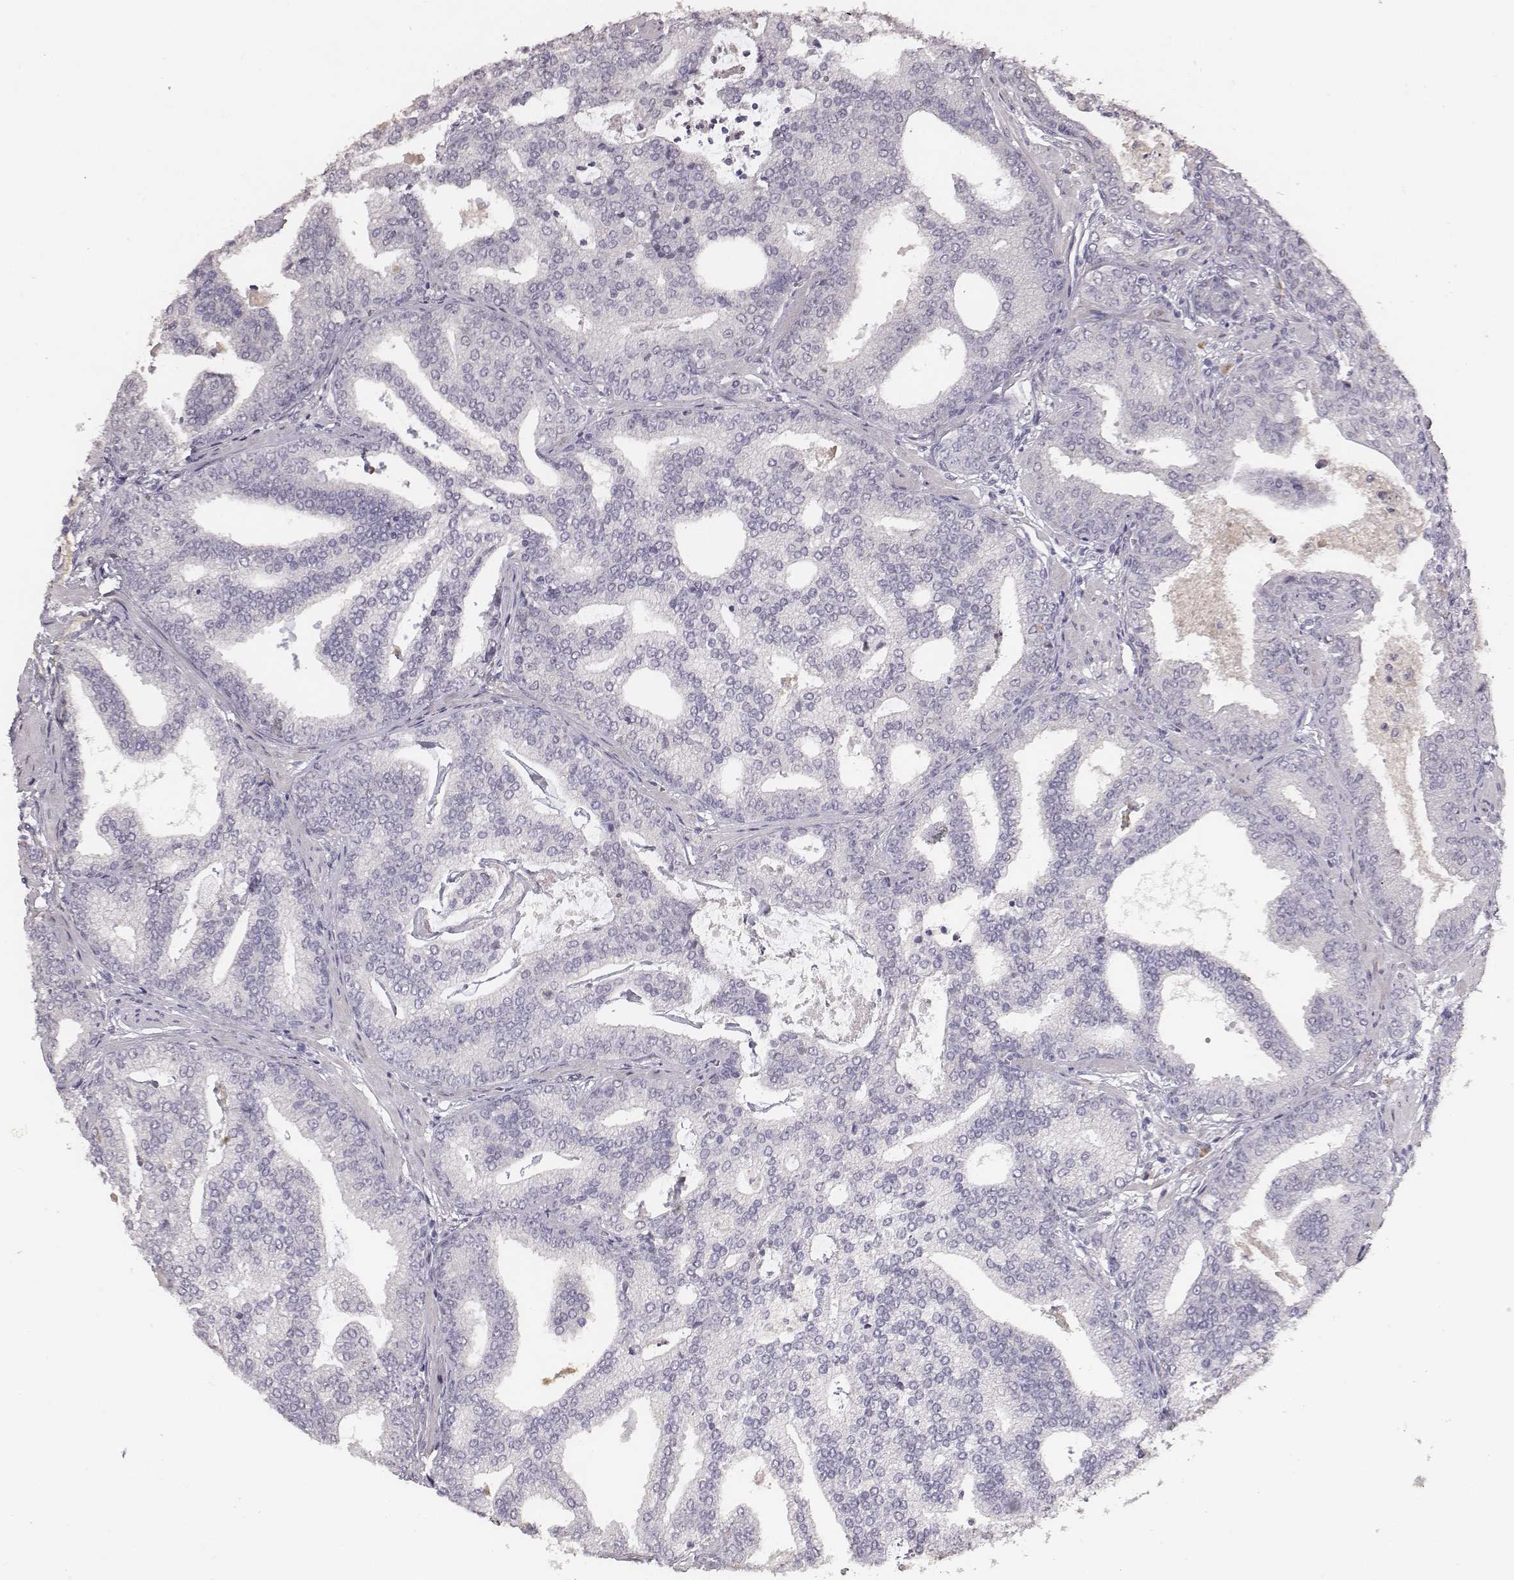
{"staining": {"intensity": "negative", "quantity": "none", "location": "none"}, "tissue": "prostate cancer", "cell_type": "Tumor cells", "image_type": "cancer", "snomed": [{"axis": "morphology", "description": "Adenocarcinoma, NOS"}, {"axis": "topography", "description": "Prostate"}], "caption": "The photomicrograph displays no significant staining in tumor cells of prostate cancer (adenocarcinoma).", "gene": "SLC22A6", "patient": {"sex": "male", "age": 64}}